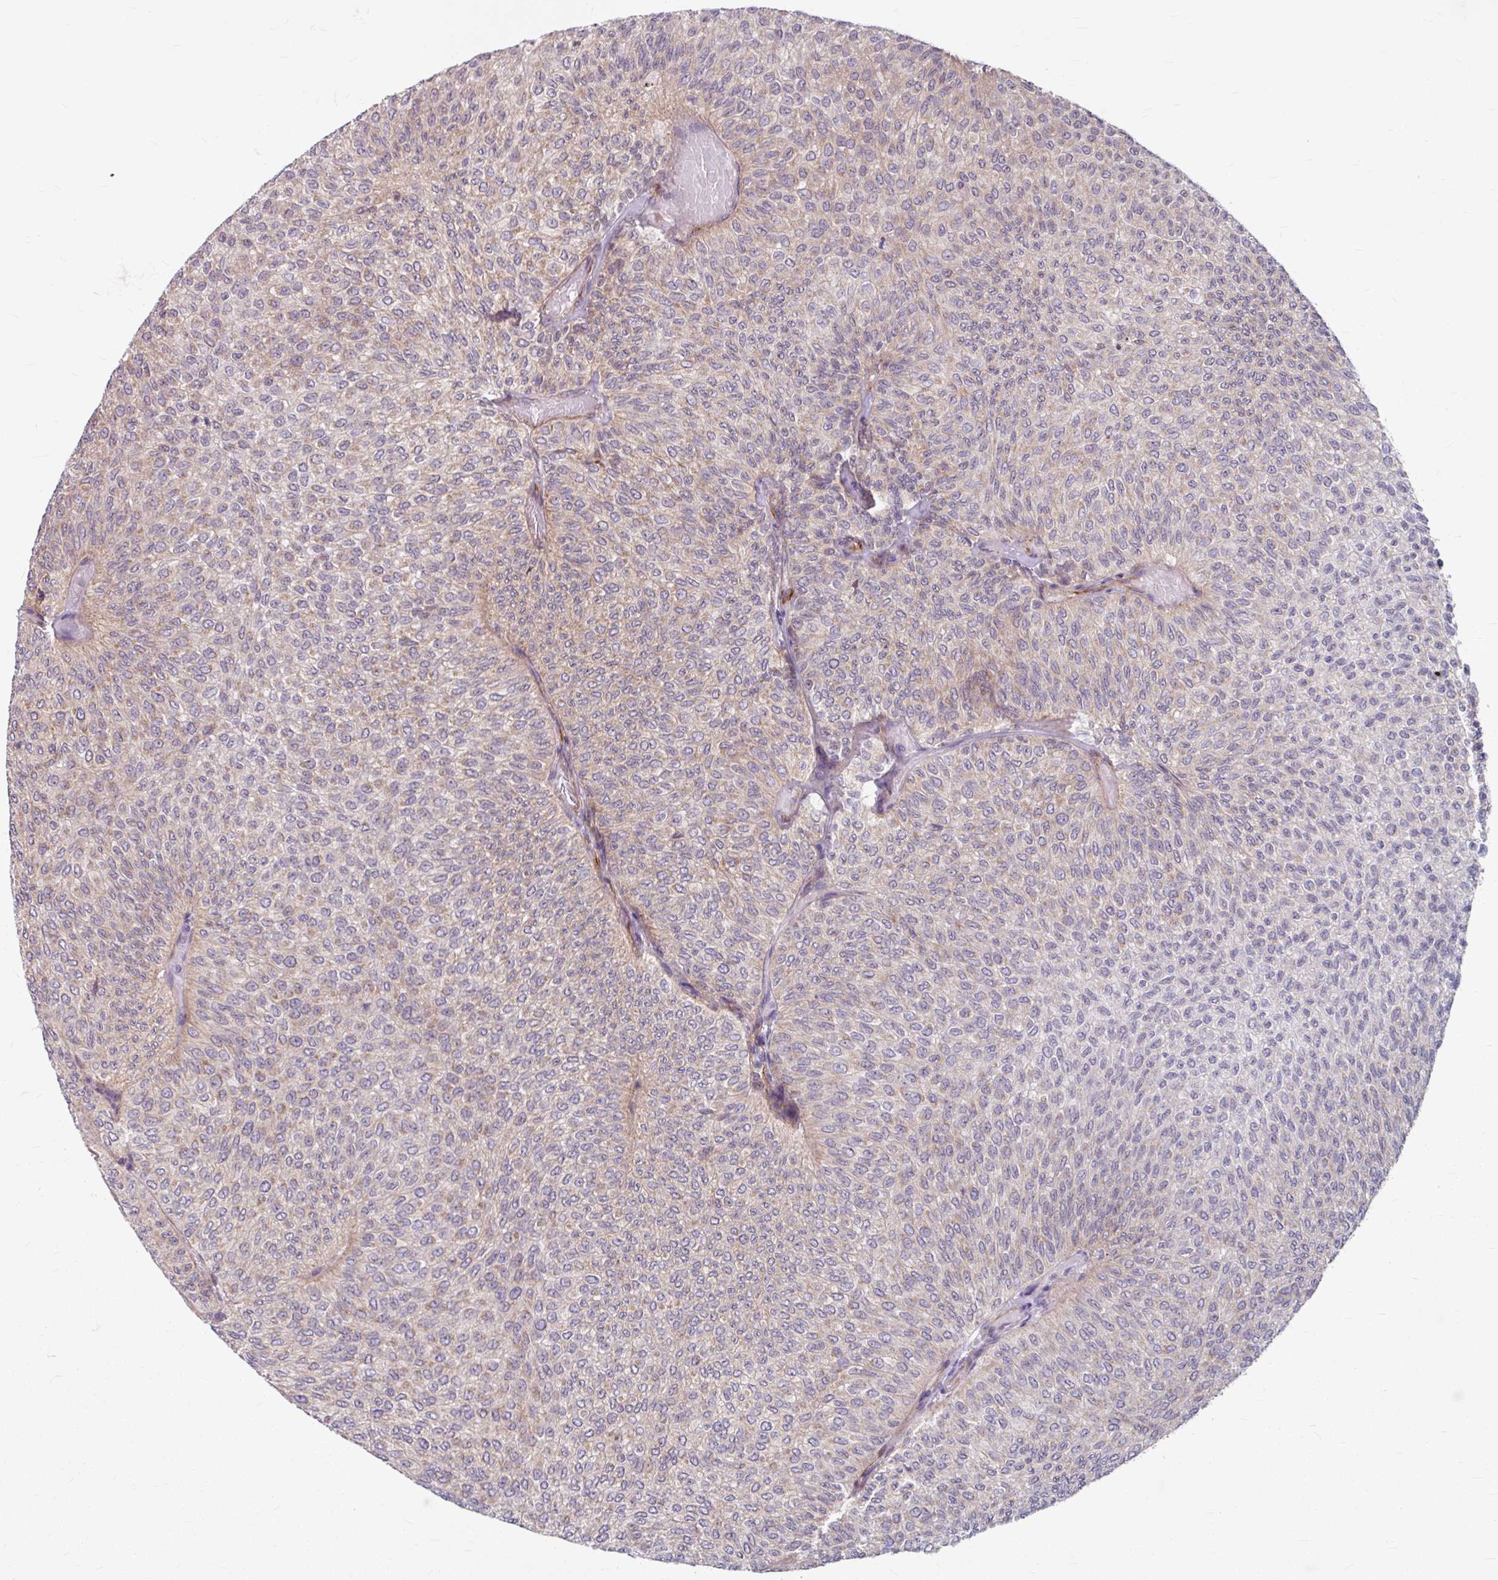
{"staining": {"intensity": "weak", "quantity": "<25%", "location": "cytoplasmic/membranous"}, "tissue": "urothelial cancer", "cell_type": "Tumor cells", "image_type": "cancer", "snomed": [{"axis": "morphology", "description": "Urothelial carcinoma, Low grade"}, {"axis": "topography", "description": "Urinary bladder"}], "caption": "Image shows no protein positivity in tumor cells of low-grade urothelial carcinoma tissue.", "gene": "DAAM2", "patient": {"sex": "male", "age": 78}}